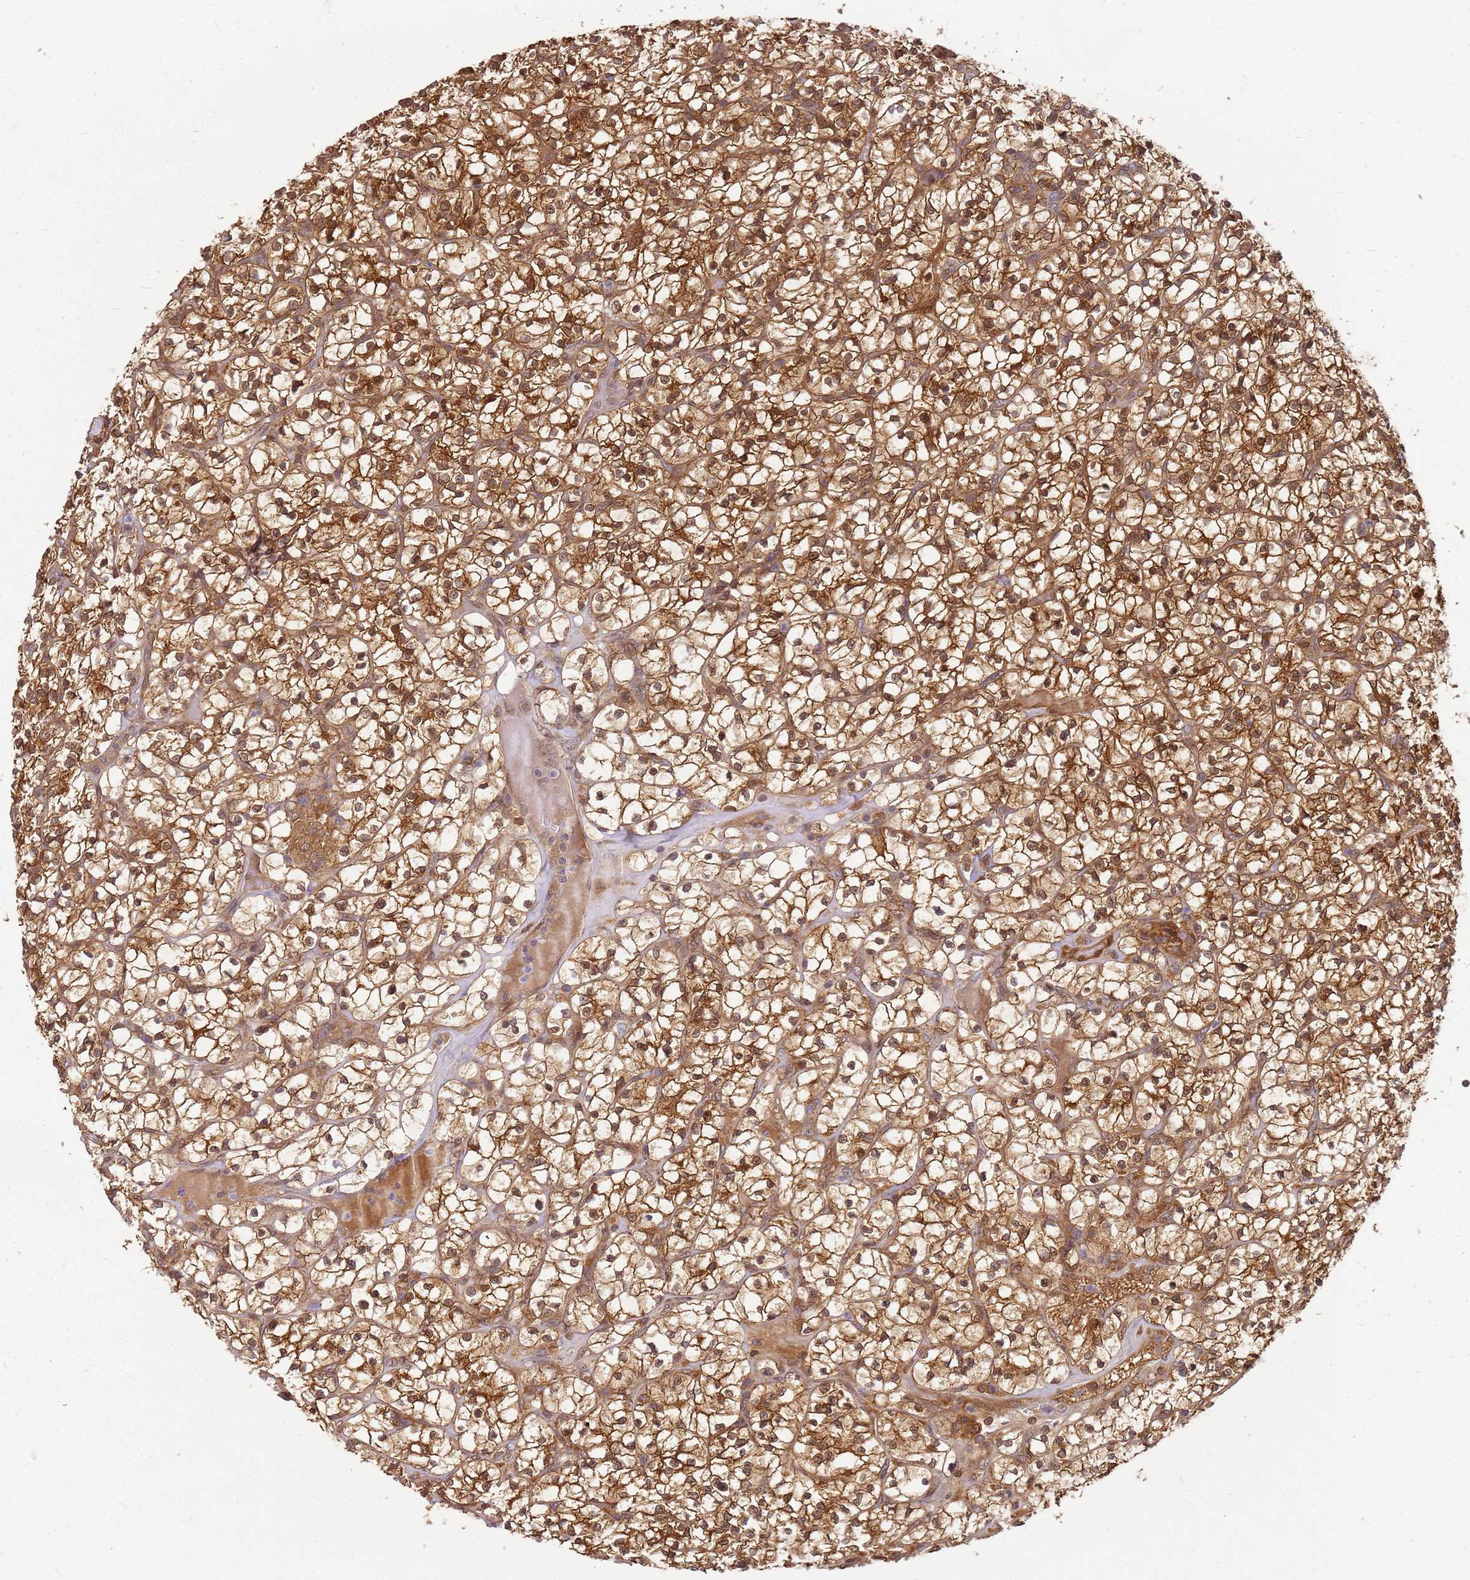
{"staining": {"intensity": "strong", "quantity": ">75%", "location": "cytoplasmic/membranous,nuclear"}, "tissue": "renal cancer", "cell_type": "Tumor cells", "image_type": "cancer", "snomed": [{"axis": "morphology", "description": "Adenocarcinoma, NOS"}, {"axis": "topography", "description": "Kidney"}], "caption": "Renal cancer was stained to show a protein in brown. There is high levels of strong cytoplasmic/membranous and nuclear staining in about >75% of tumor cells. Using DAB (brown) and hematoxylin (blue) stains, captured at high magnification using brightfield microscopy.", "gene": "NUDT14", "patient": {"sex": "female", "age": 64}}